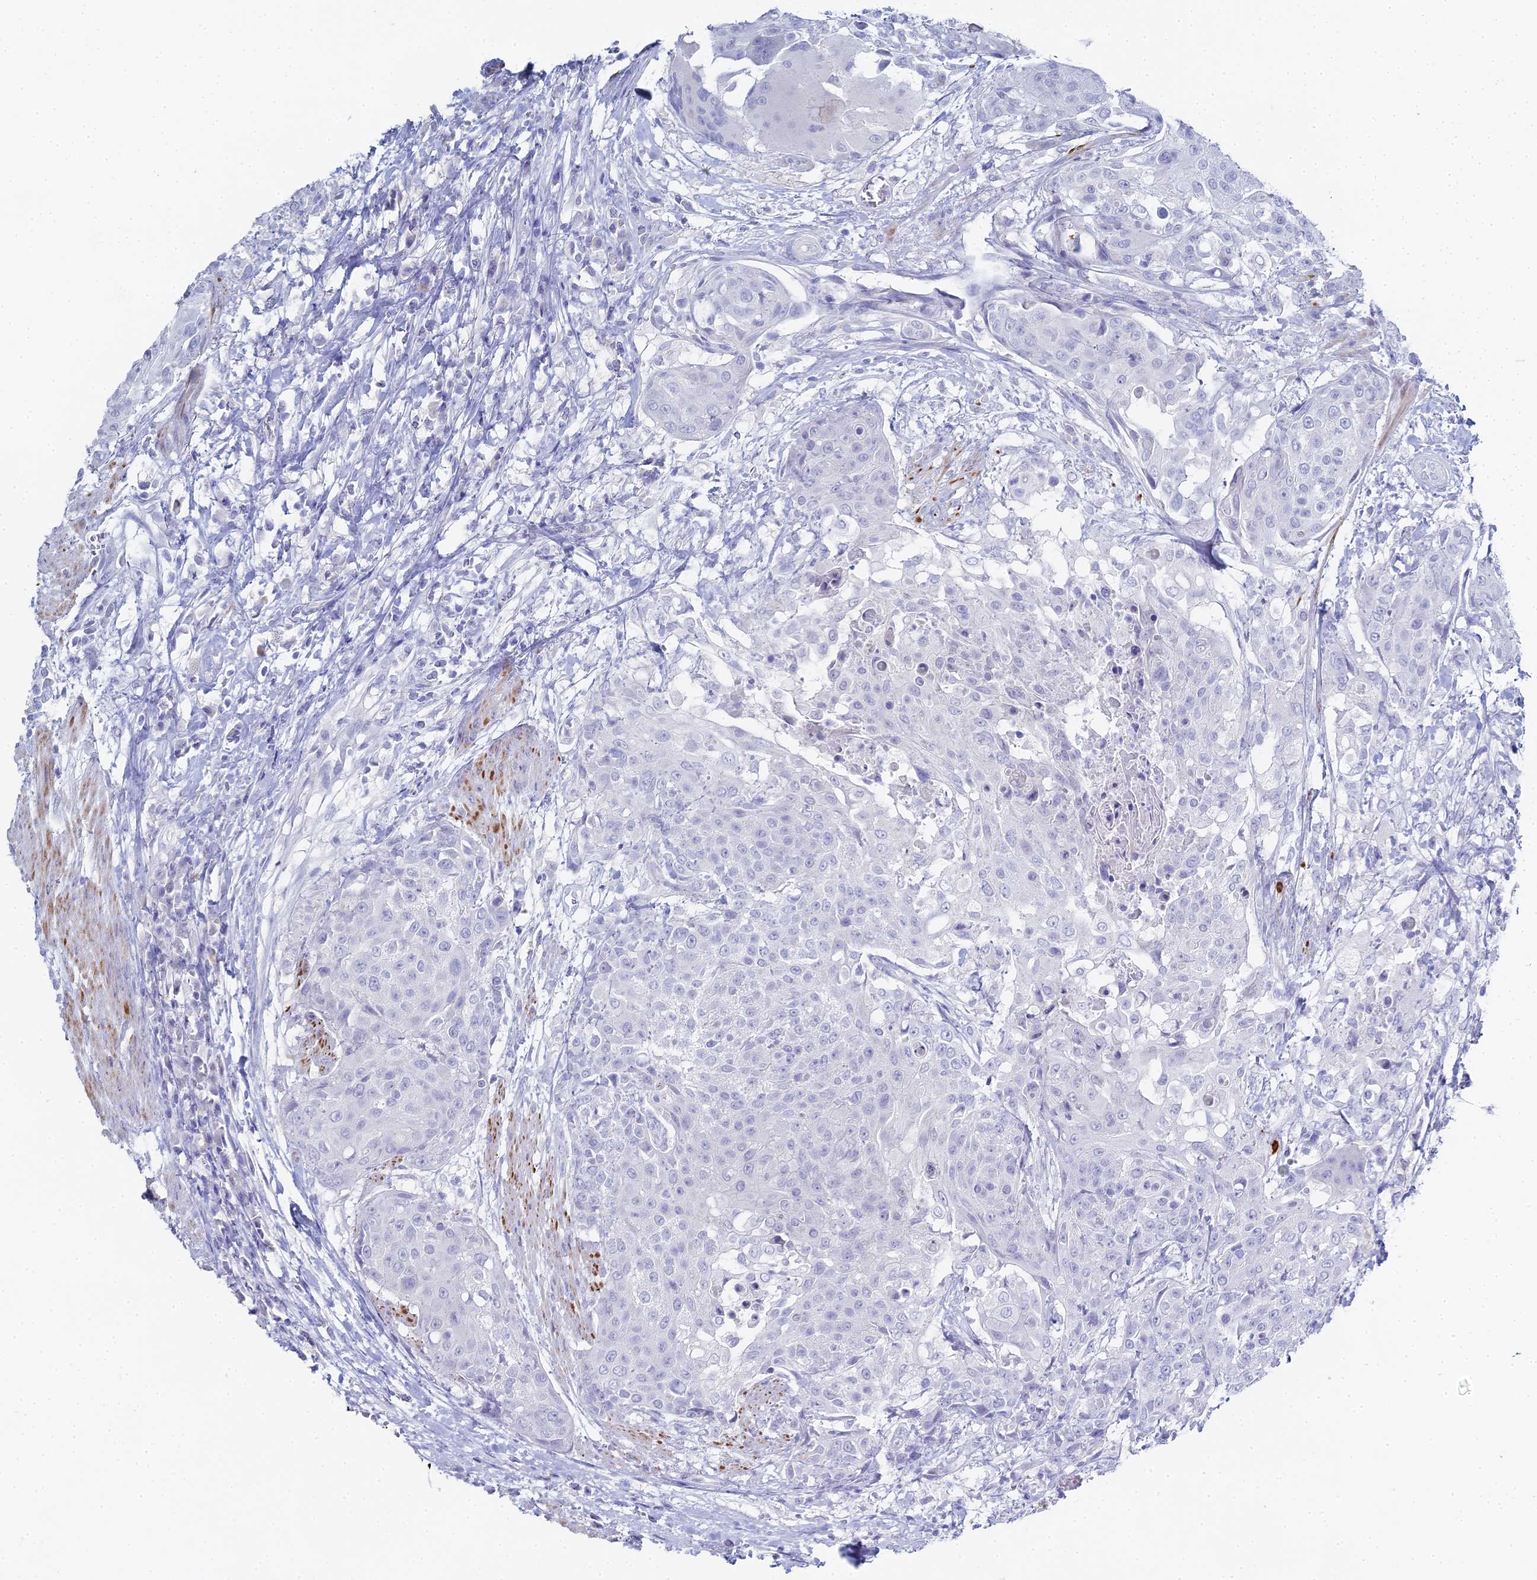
{"staining": {"intensity": "negative", "quantity": "none", "location": "none"}, "tissue": "urothelial cancer", "cell_type": "Tumor cells", "image_type": "cancer", "snomed": [{"axis": "morphology", "description": "Urothelial carcinoma, High grade"}, {"axis": "topography", "description": "Urinary bladder"}], "caption": "Immunohistochemistry of urothelial carcinoma (high-grade) displays no staining in tumor cells.", "gene": "ALPP", "patient": {"sex": "female", "age": 63}}